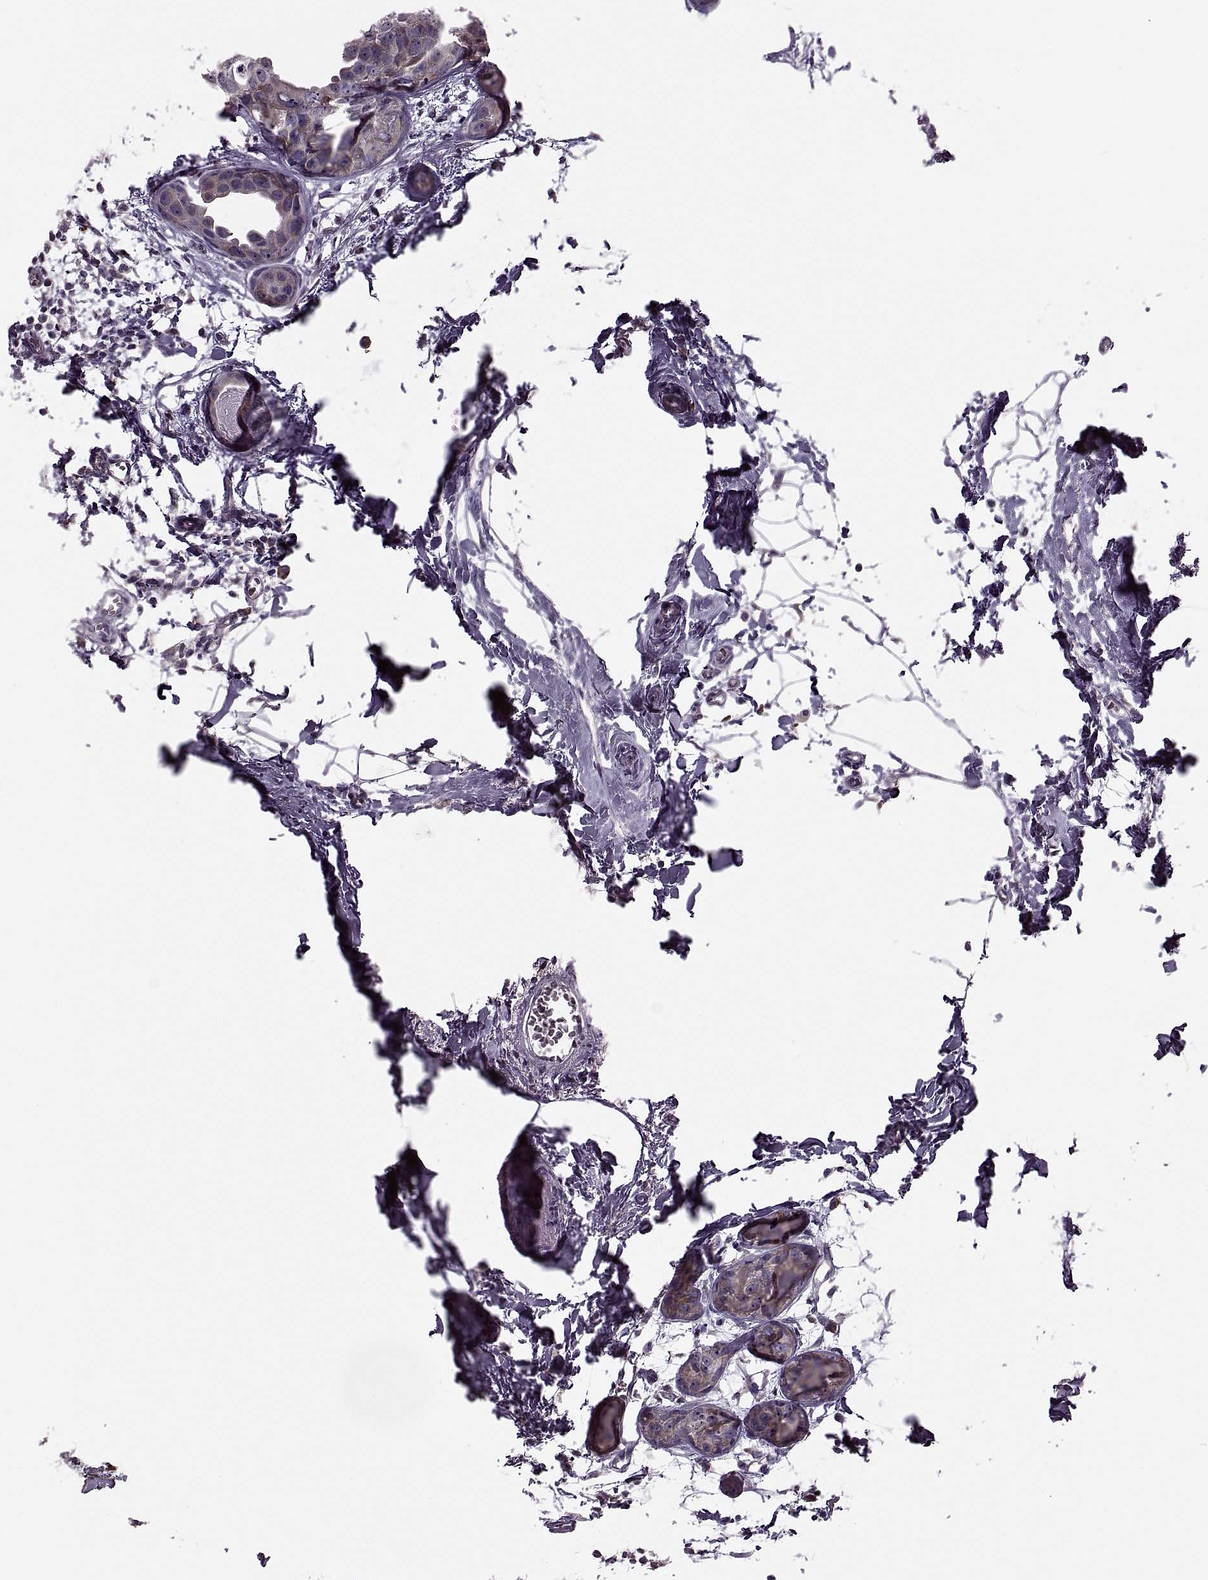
{"staining": {"intensity": "negative", "quantity": "none", "location": "none"}, "tissue": "breast cancer", "cell_type": "Tumor cells", "image_type": "cancer", "snomed": [{"axis": "morphology", "description": "Duct carcinoma"}, {"axis": "topography", "description": "Breast"}], "caption": "This is a histopathology image of immunohistochemistry staining of breast invasive ductal carcinoma, which shows no positivity in tumor cells. (DAB immunohistochemistry (IHC) visualized using brightfield microscopy, high magnification).", "gene": "PRSS54", "patient": {"sex": "female", "age": 38}}